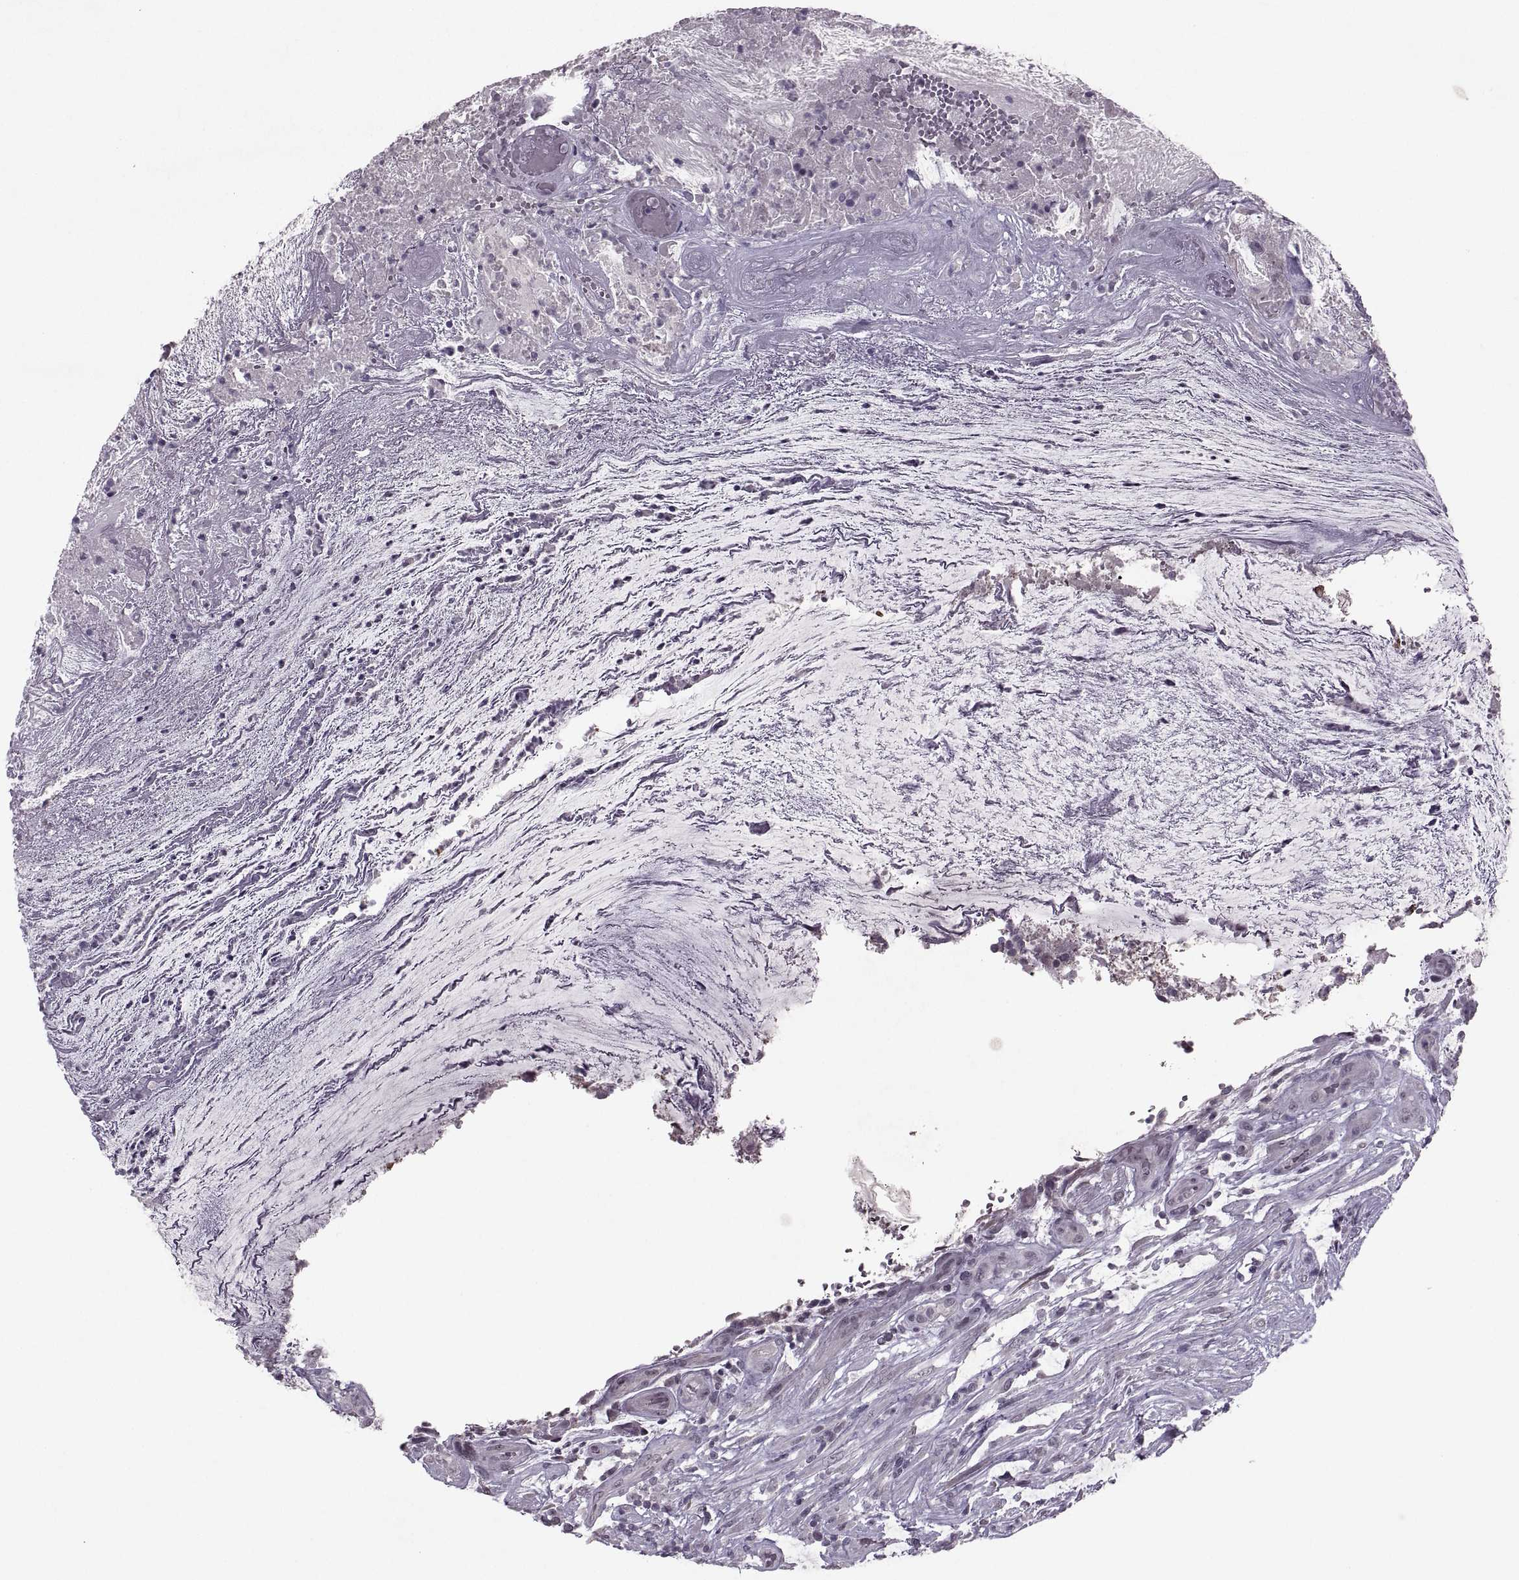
{"staining": {"intensity": "negative", "quantity": "none", "location": "none"}, "tissue": "colorectal cancer", "cell_type": "Tumor cells", "image_type": "cancer", "snomed": [{"axis": "morphology", "description": "Adenocarcinoma, NOS"}, {"axis": "topography", "description": "Colon"}], "caption": "Image shows no protein staining in tumor cells of colorectal cancer tissue. Brightfield microscopy of immunohistochemistry stained with DAB (brown) and hematoxylin (blue), captured at high magnification.", "gene": "MGAT4D", "patient": {"sex": "female", "age": 43}}